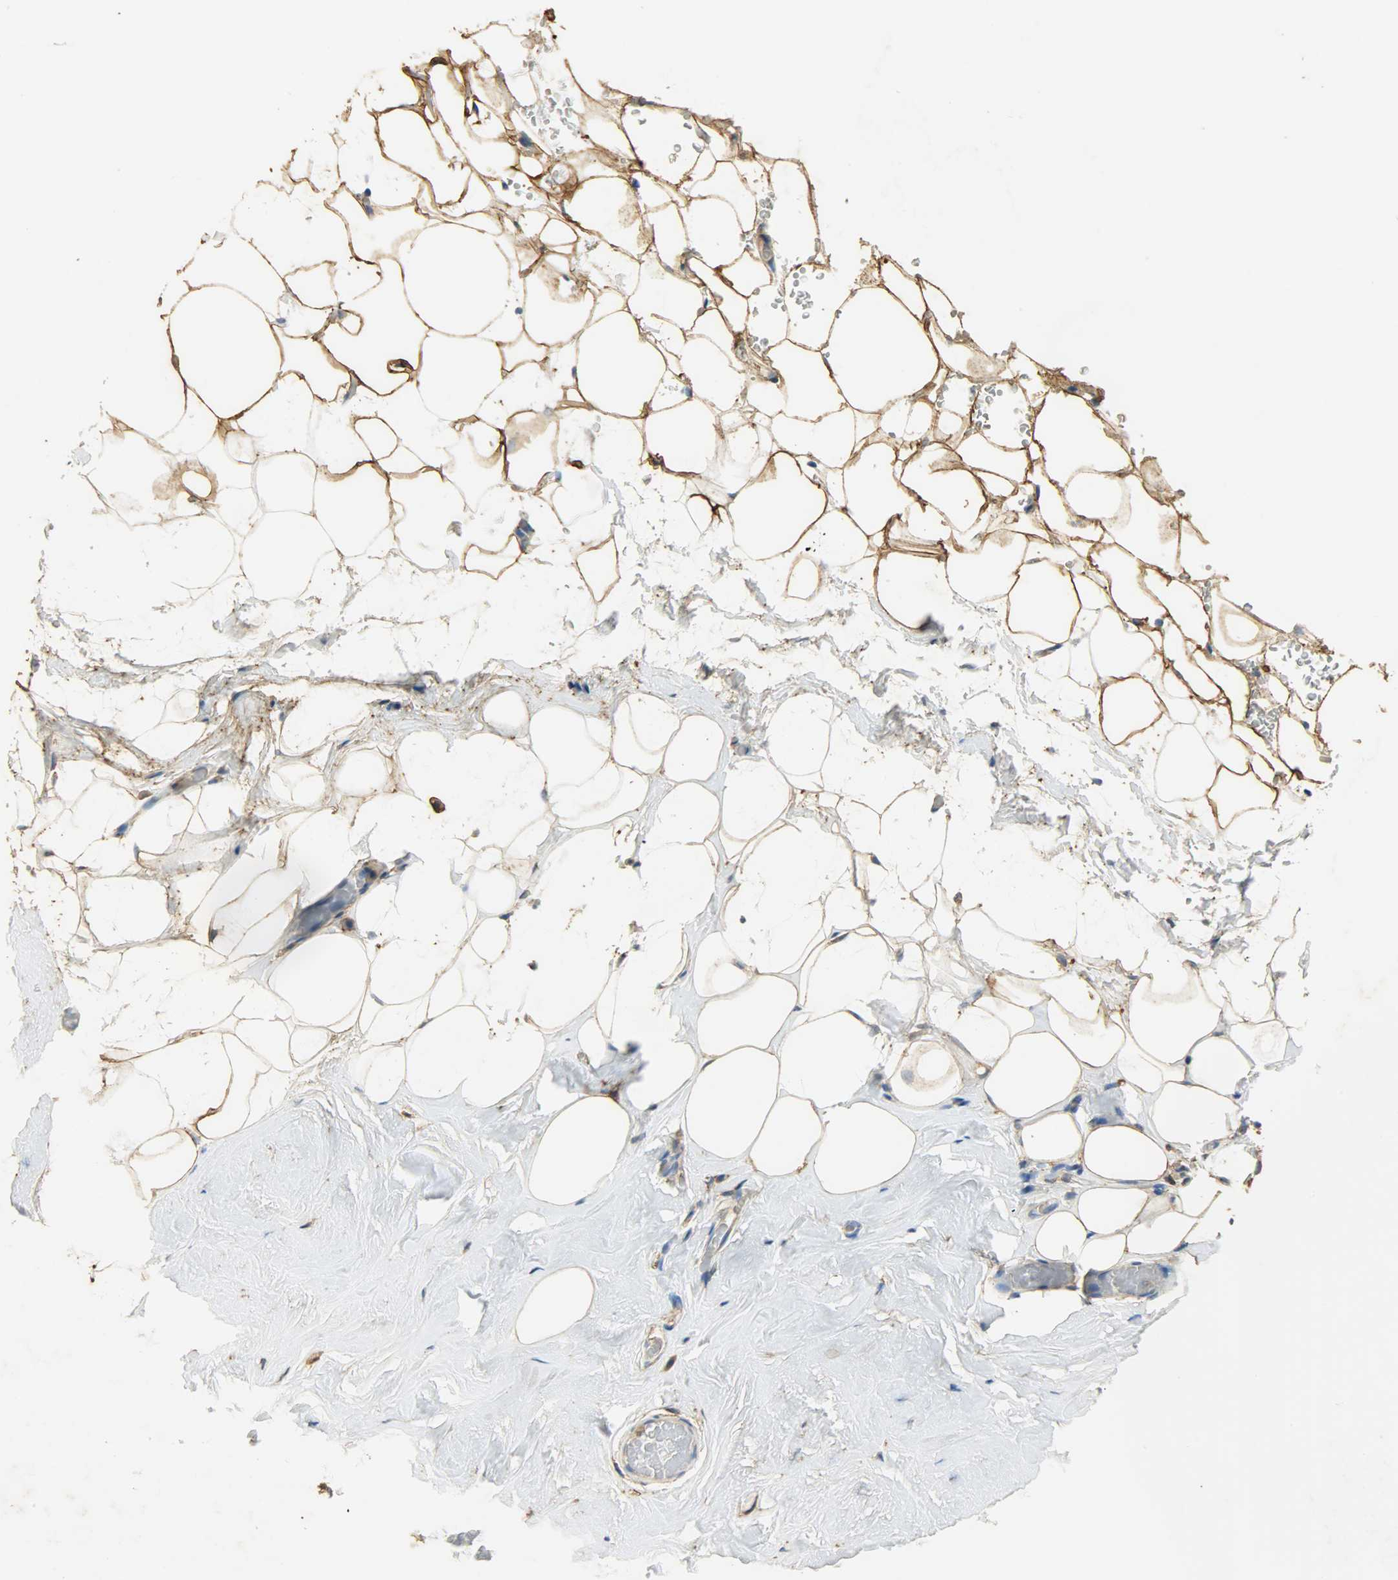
{"staining": {"intensity": "moderate", "quantity": ">75%", "location": "cytoplasmic/membranous"}, "tissue": "breast", "cell_type": "Adipocytes", "image_type": "normal", "snomed": [{"axis": "morphology", "description": "Normal tissue, NOS"}, {"axis": "topography", "description": "Breast"}], "caption": "Approximately >75% of adipocytes in normal breast reveal moderate cytoplasmic/membranous protein staining as visualized by brown immunohistochemical staining.", "gene": "ANXA6", "patient": {"sex": "female", "age": 75}}